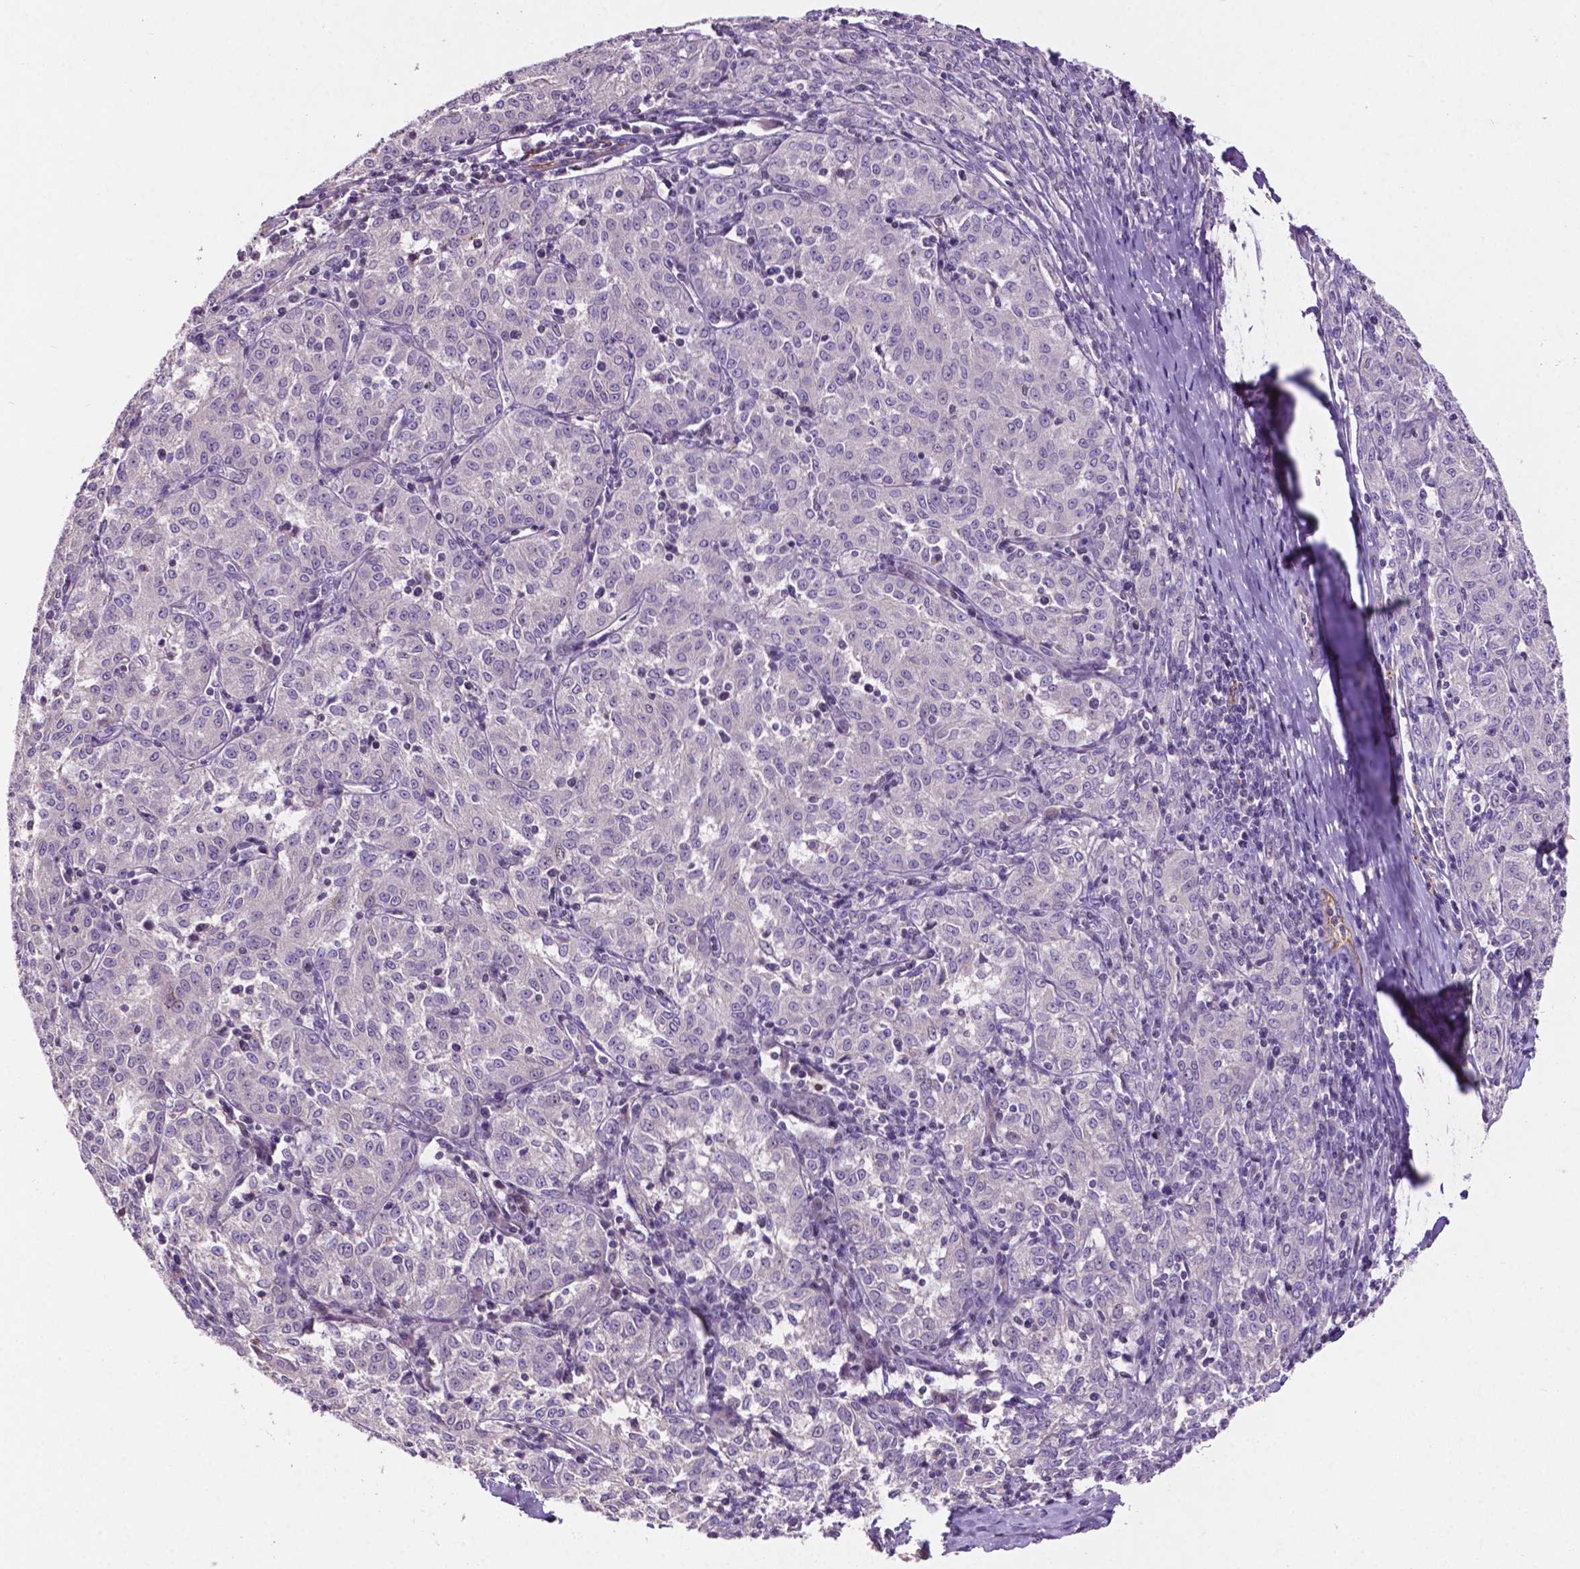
{"staining": {"intensity": "negative", "quantity": "none", "location": "none"}, "tissue": "melanoma", "cell_type": "Tumor cells", "image_type": "cancer", "snomed": [{"axis": "morphology", "description": "Malignant melanoma, NOS"}, {"axis": "topography", "description": "Skin"}], "caption": "Malignant melanoma was stained to show a protein in brown. There is no significant positivity in tumor cells.", "gene": "ARL5C", "patient": {"sex": "female", "age": 72}}